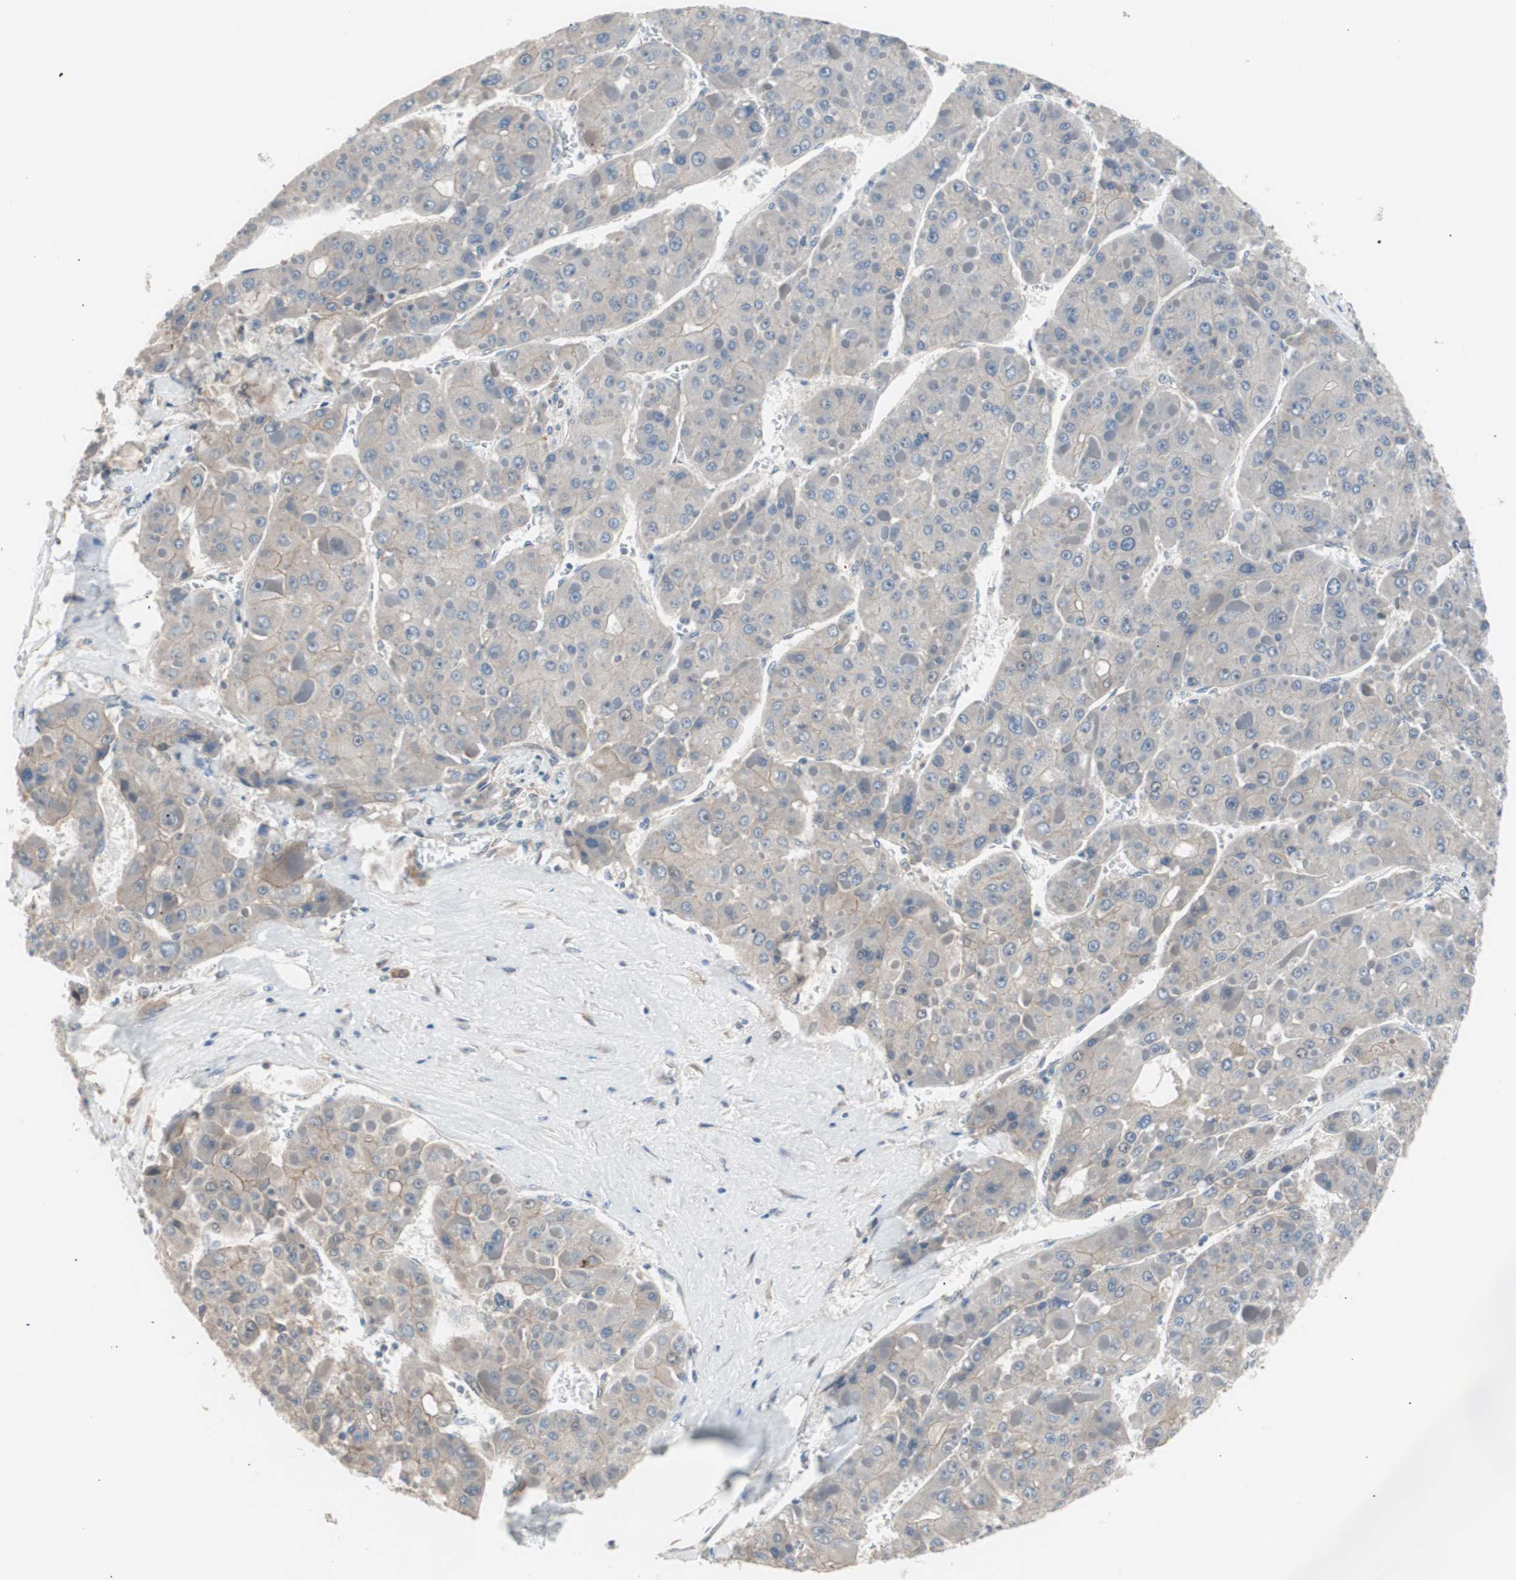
{"staining": {"intensity": "weak", "quantity": ">75%", "location": "cytoplasmic/membranous"}, "tissue": "liver cancer", "cell_type": "Tumor cells", "image_type": "cancer", "snomed": [{"axis": "morphology", "description": "Carcinoma, Hepatocellular, NOS"}, {"axis": "topography", "description": "Liver"}], "caption": "An immunohistochemistry (IHC) image of tumor tissue is shown. Protein staining in brown shows weak cytoplasmic/membranous positivity in hepatocellular carcinoma (liver) within tumor cells.", "gene": "SMG1", "patient": {"sex": "female", "age": 73}}